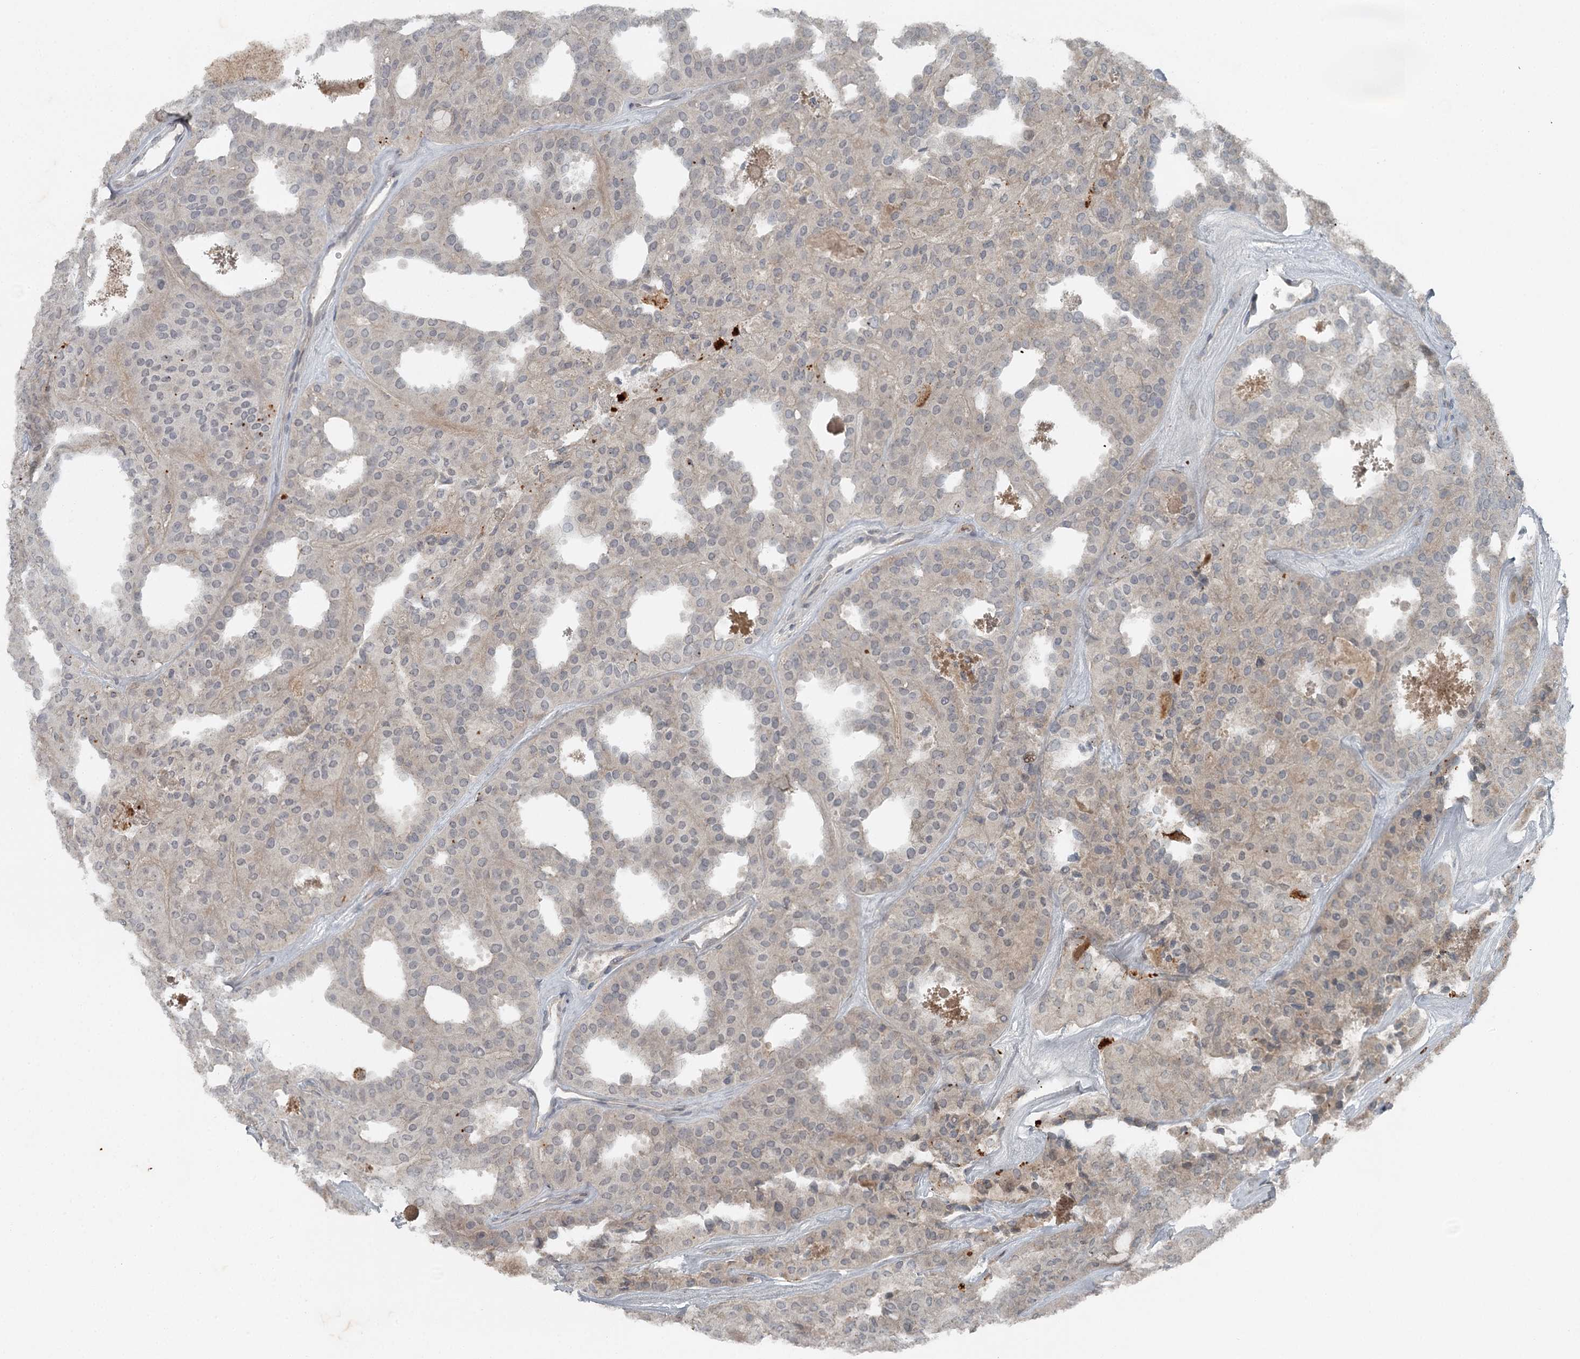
{"staining": {"intensity": "weak", "quantity": "<25%", "location": "cytoplasmic/membranous"}, "tissue": "thyroid cancer", "cell_type": "Tumor cells", "image_type": "cancer", "snomed": [{"axis": "morphology", "description": "Follicular adenoma carcinoma, NOS"}, {"axis": "topography", "description": "Thyroid gland"}], "caption": "A high-resolution image shows immunohistochemistry staining of follicular adenoma carcinoma (thyroid), which demonstrates no significant expression in tumor cells. (Stains: DAB immunohistochemistry (IHC) with hematoxylin counter stain, Microscopy: brightfield microscopy at high magnification).", "gene": "SLC39A8", "patient": {"sex": "male", "age": 75}}